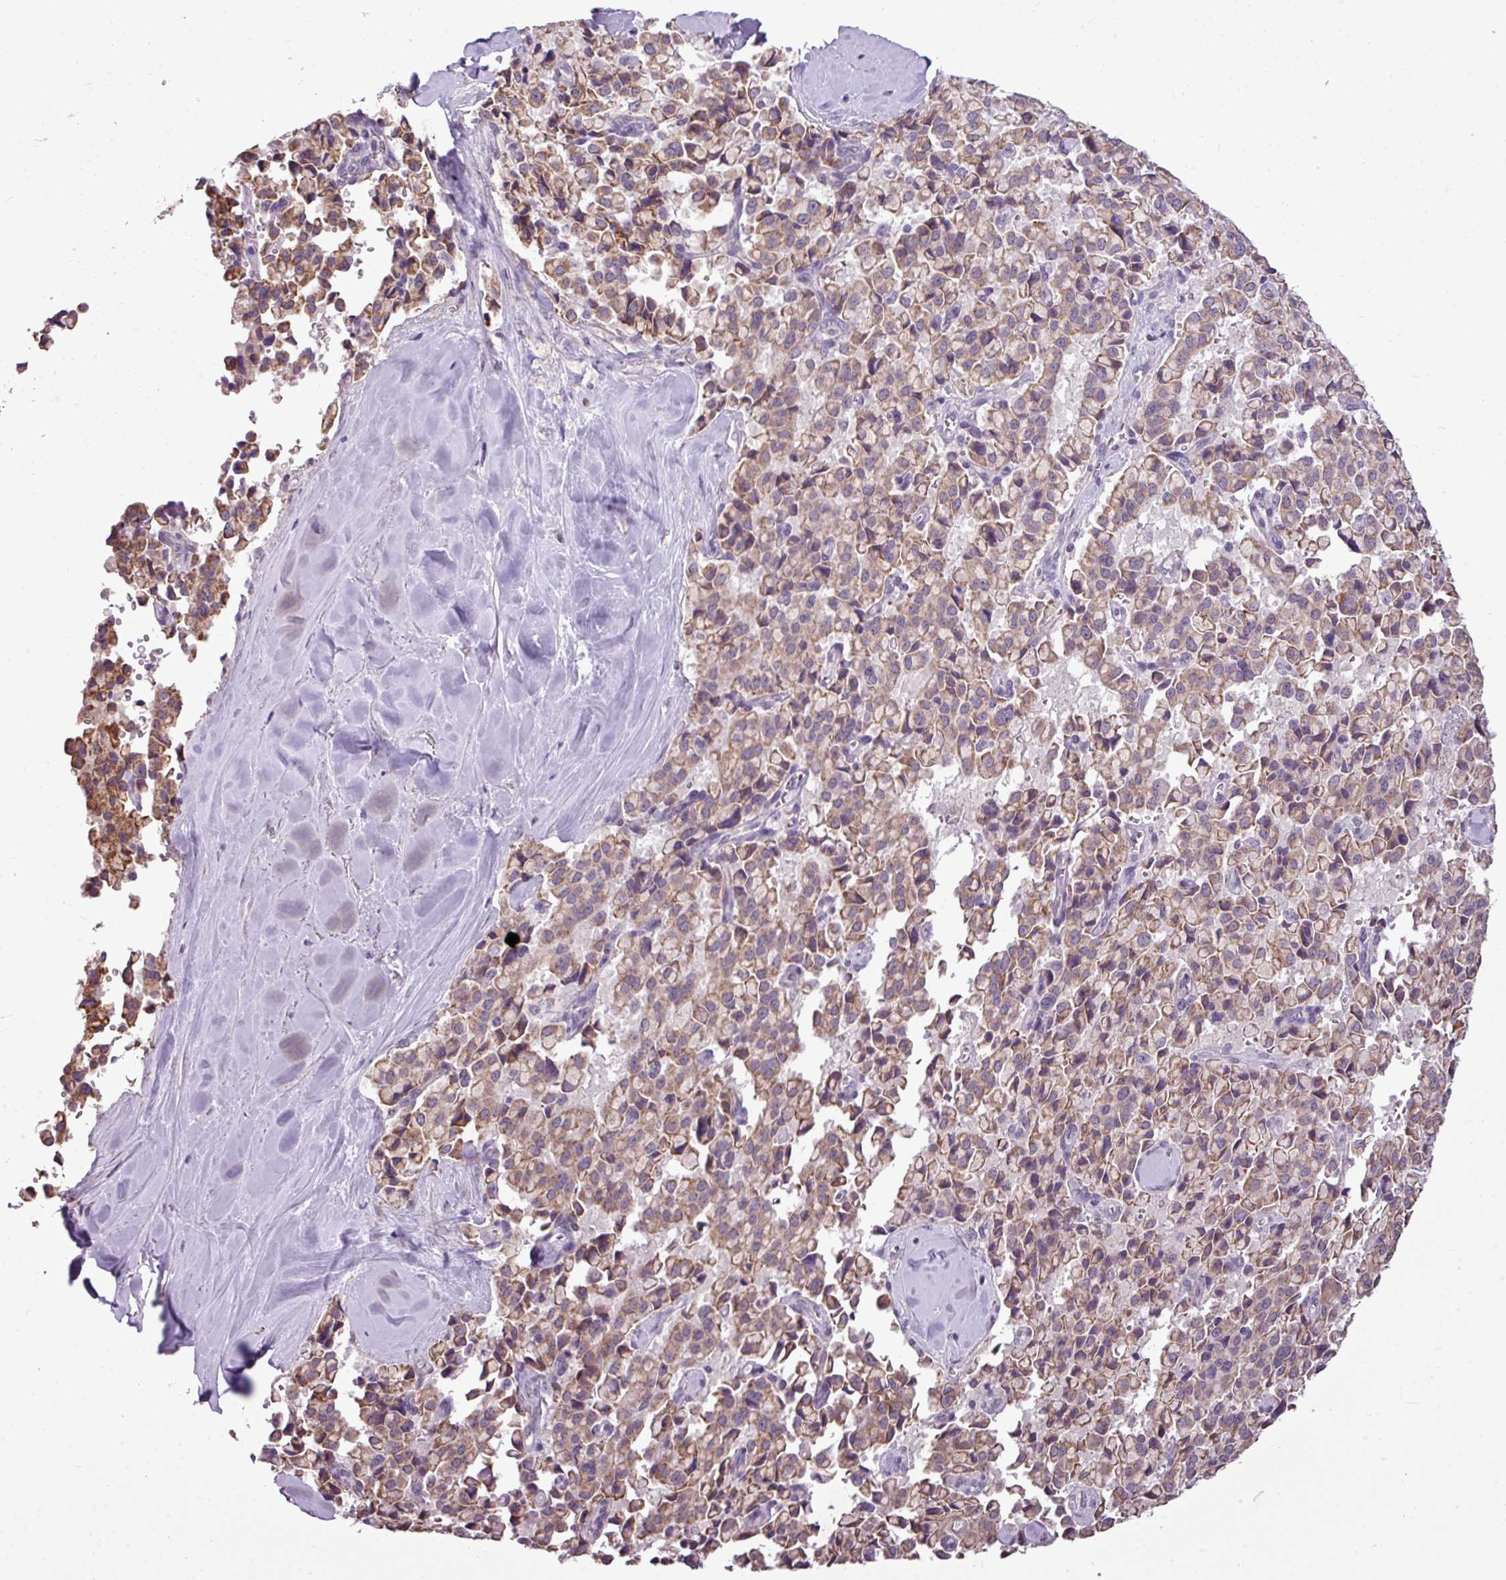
{"staining": {"intensity": "moderate", "quantity": "25%-75%", "location": "cytoplasmic/membranous"}, "tissue": "pancreatic cancer", "cell_type": "Tumor cells", "image_type": "cancer", "snomed": [{"axis": "morphology", "description": "Adenocarcinoma, NOS"}, {"axis": "topography", "description": "Pancreas"}], "caption": "Human adenocarcinoma (pancreatic) stained with a protein marker demonstrates moderate staining in tumor cells.", "gene": "ALDH2", "patient": {"sex": "male", "age": 65}}